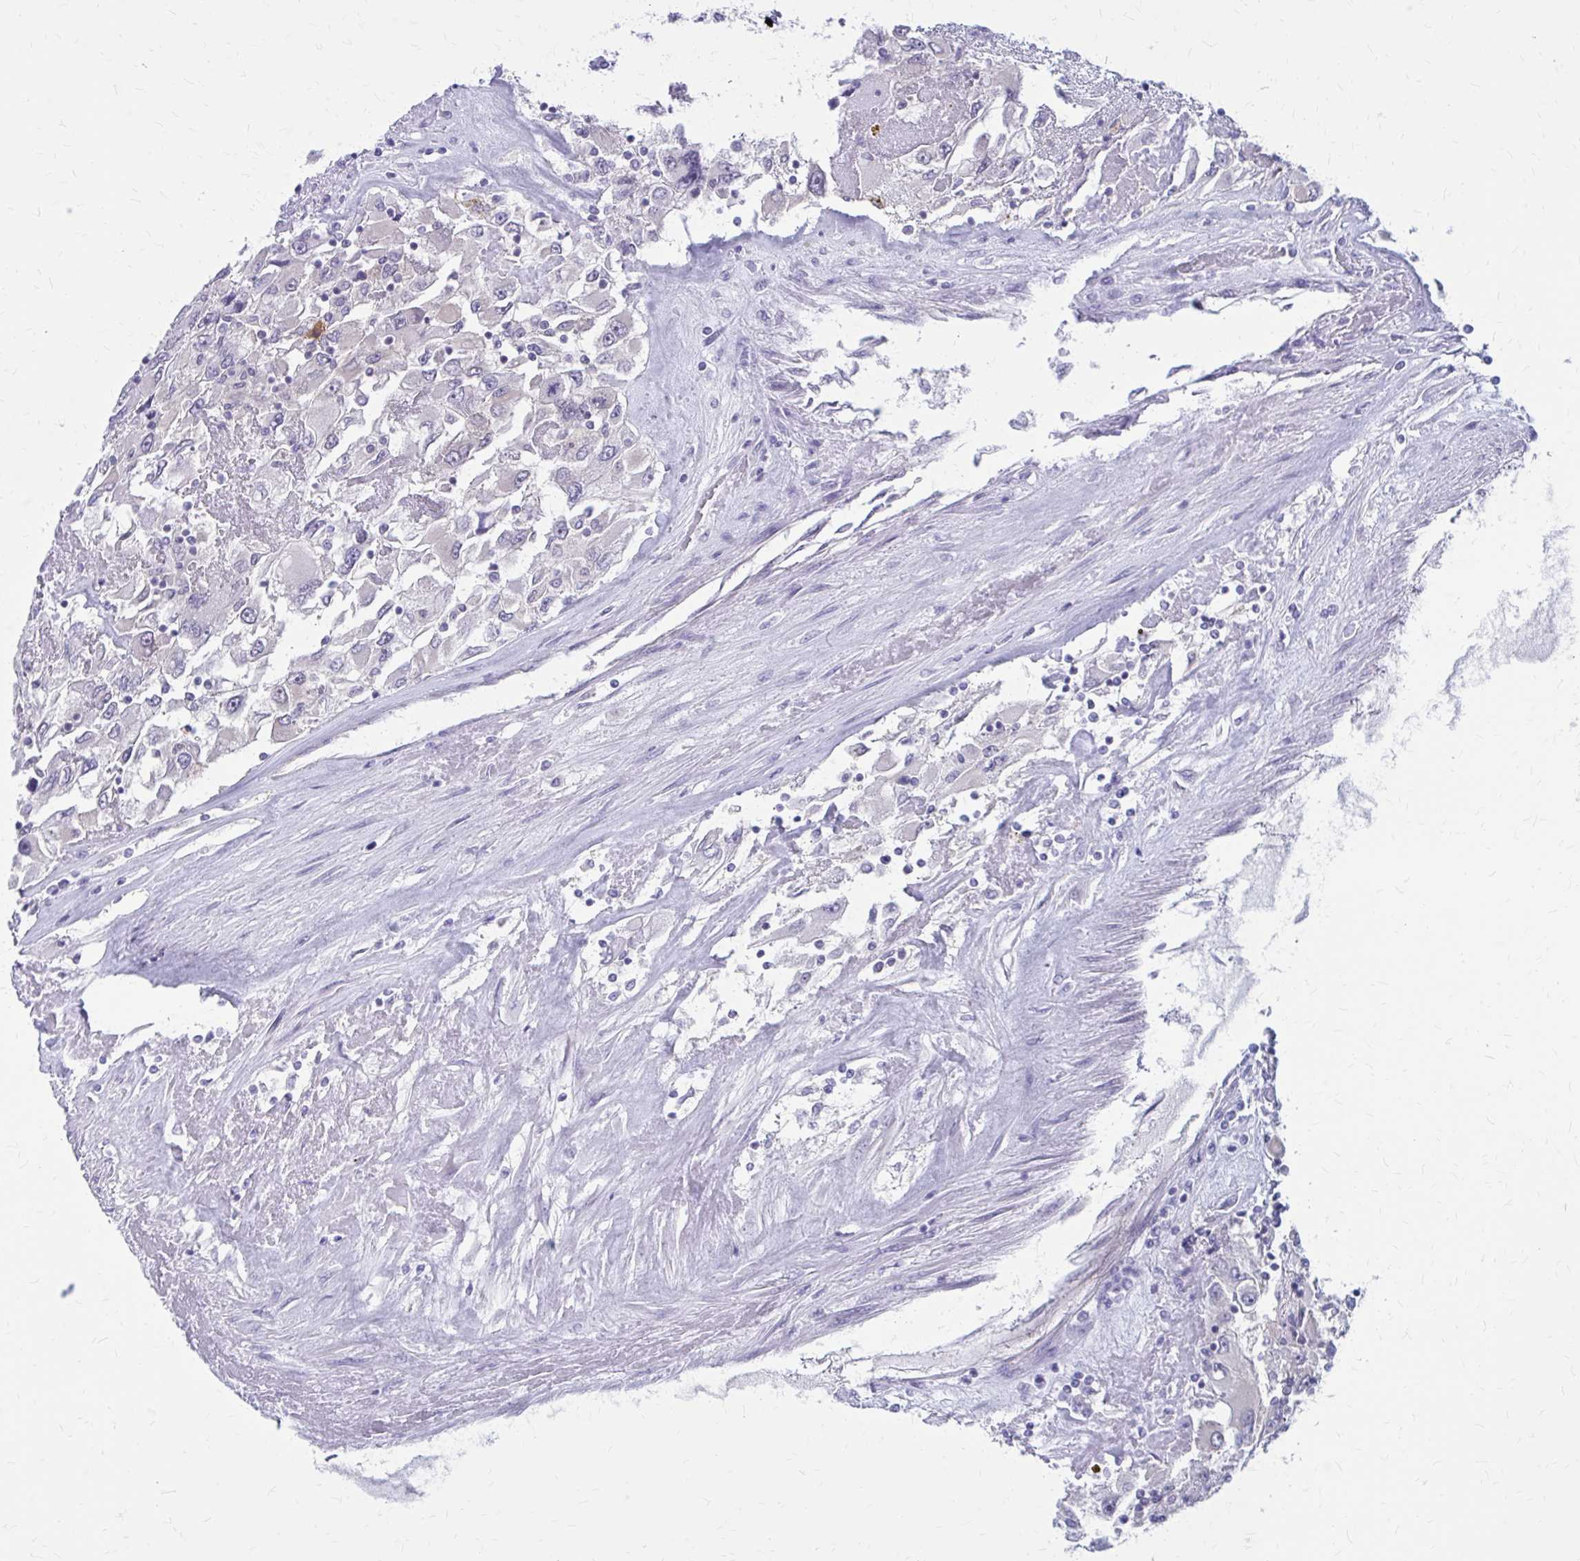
{"staining": {"intensity": "negative", "quantity": "none", "location": "none"}, "tissue": "renal cancer", "cell_type": "Tumor cells", "image_type": "cancer", "snomed": [{"axis": "morphology", "description": "Adenocarcinoma, NOS"}, {"axis": "topography", "description": "Kidney"}], "caption": "Tumor cells show no significant expression in renal cancer (adenocarcinoma).", "gene": "CLIC2", "patient": {"sex": "female", "age": 52}}